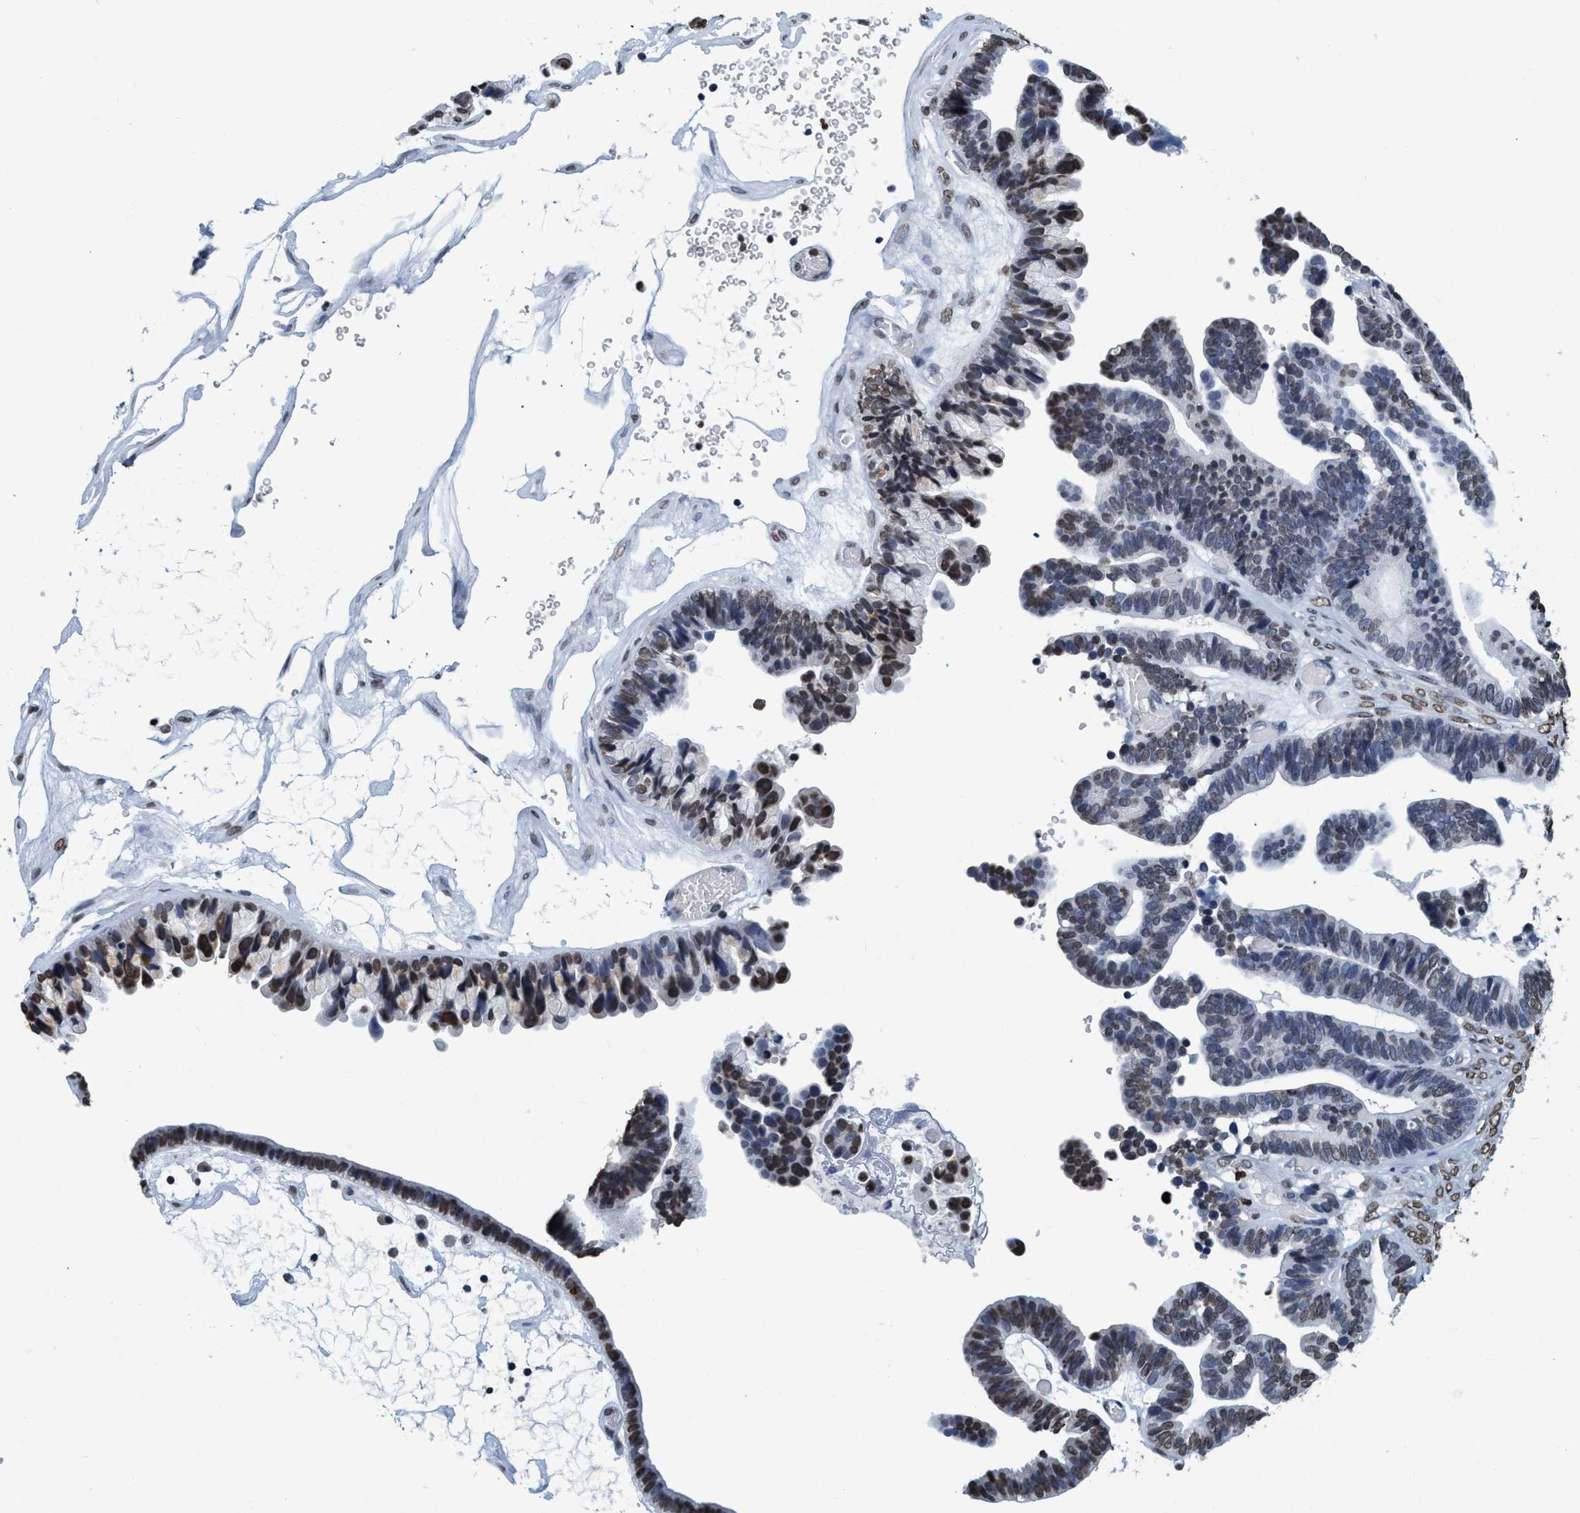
{"staining": {"intensity": "weak", "quantity": "25%-75%", "location": "nuclear"}, "tissue": "ovarian cancer", "cell_type": "Tumor cells", "image_type": "cancer", "snomed": [{"axis": "morphology", "description": "Cystadenocarcinoma, serous, NOS"}, {"axis": "topography", "description": "Ovary"}], "caption": "Protein staining demonstrates weak nuclear staining in about 25%-75% of tumor cells in serous cystadenocarcinoma (ovarian). (brown staining indicates protein expression, while blue staining denotes nuclei).", "gene": "CCNE2", "patient": {"sex": "female", "age": 56}}